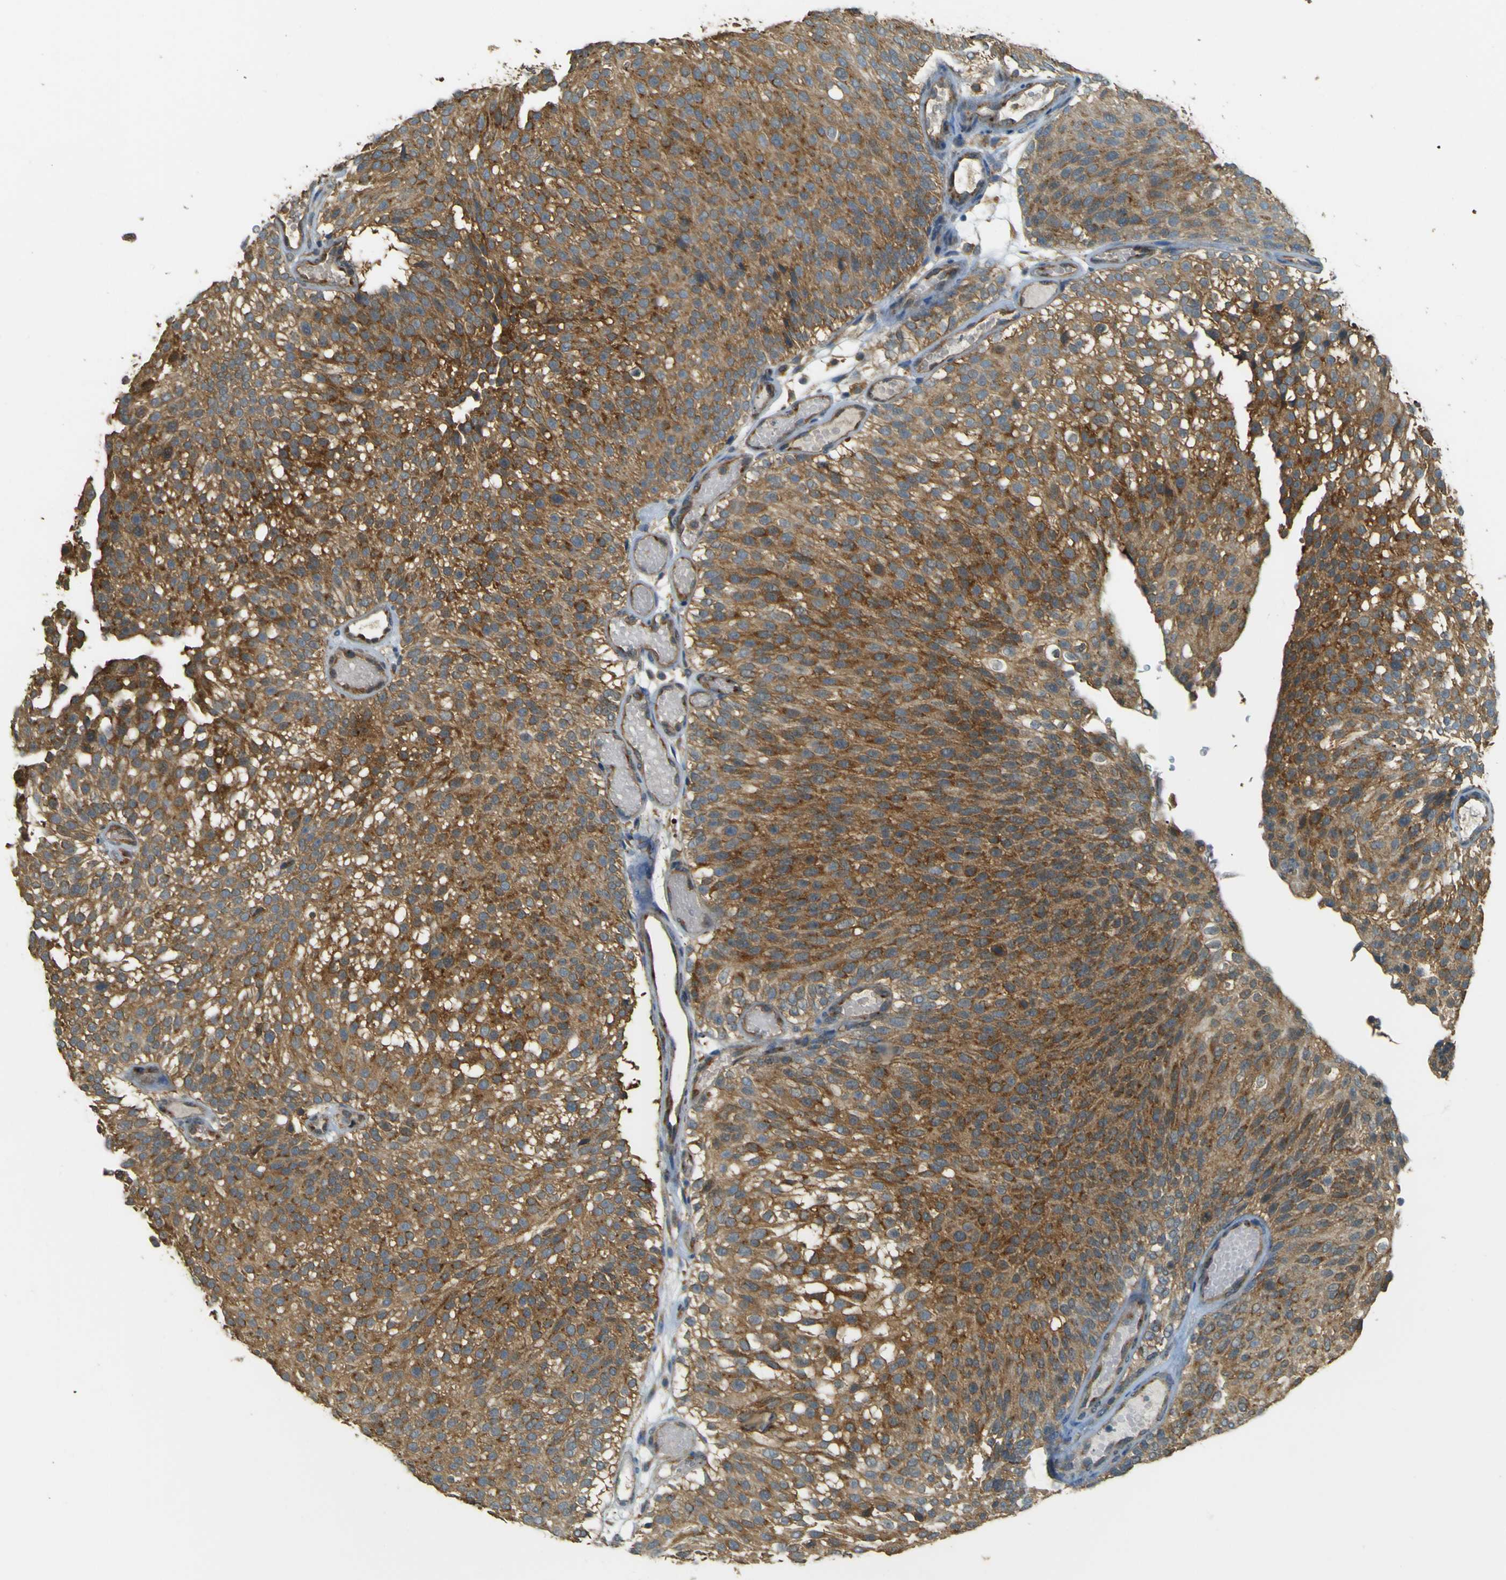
{"staining": {"intensity": "strong", "quantity": ">75%", "location": "cytoplasmic/membranous"}, "tissue": "urothelial cancer", "cell_type": "Tumor cells", "image_type": "cancer", "snomed": [{"axis": "morphology", "description": "Urothelial carcinoma, Low grade"}, {"axis": "topography", "description": "Urinary bladder"}], "caption": "Protein staining of urothelial carcinoma (low-grade) tissue reveals strong cytoplasmic/membranous expression in approximately >75% of tumor cells.", "gene": "GOLGA1", "patient": {"sex": "male", "age": 78}}